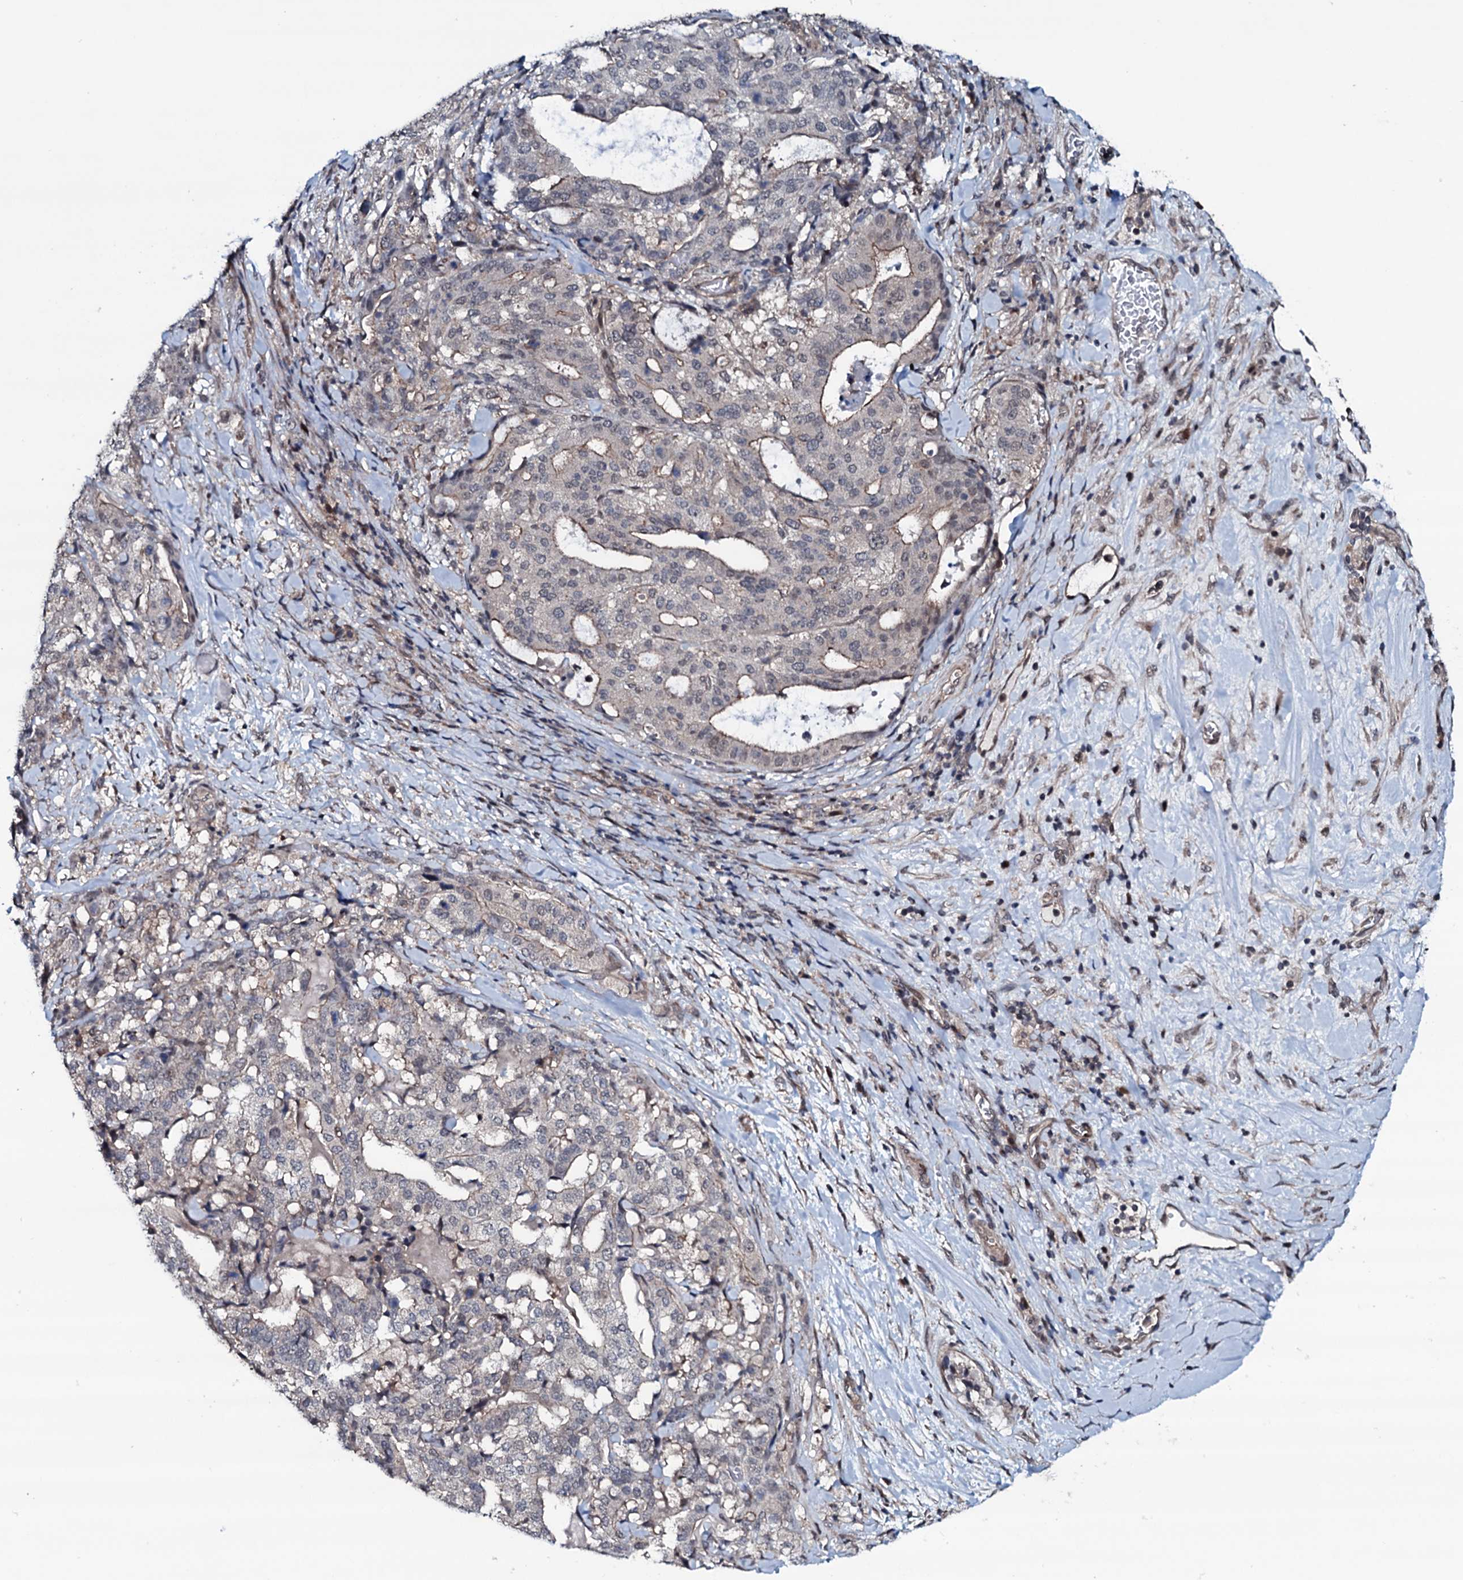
{"staining": {"intensity": "moderate", "quantity": "<25%", "location": "cytoplasmic/membranous,nuclear"}, "tissue": "stomach cancer", "cell_type": "Tumor cells", "image_type": "cancer", "snomed": [{"axis": "morphology", "description": "Adenocarcinoma, NOS"}, {"axis": "topography", "description": "Stomach"}], "caption": "There is low levels of moderate cytoplasmic/membranous and nuclear positivity in tumor cells of stomach cancer, as demonstrated by immunohistochemical staining (brown color).", "gene": "OGFOD2", "patient": {"sex": "male", "age": 48}}